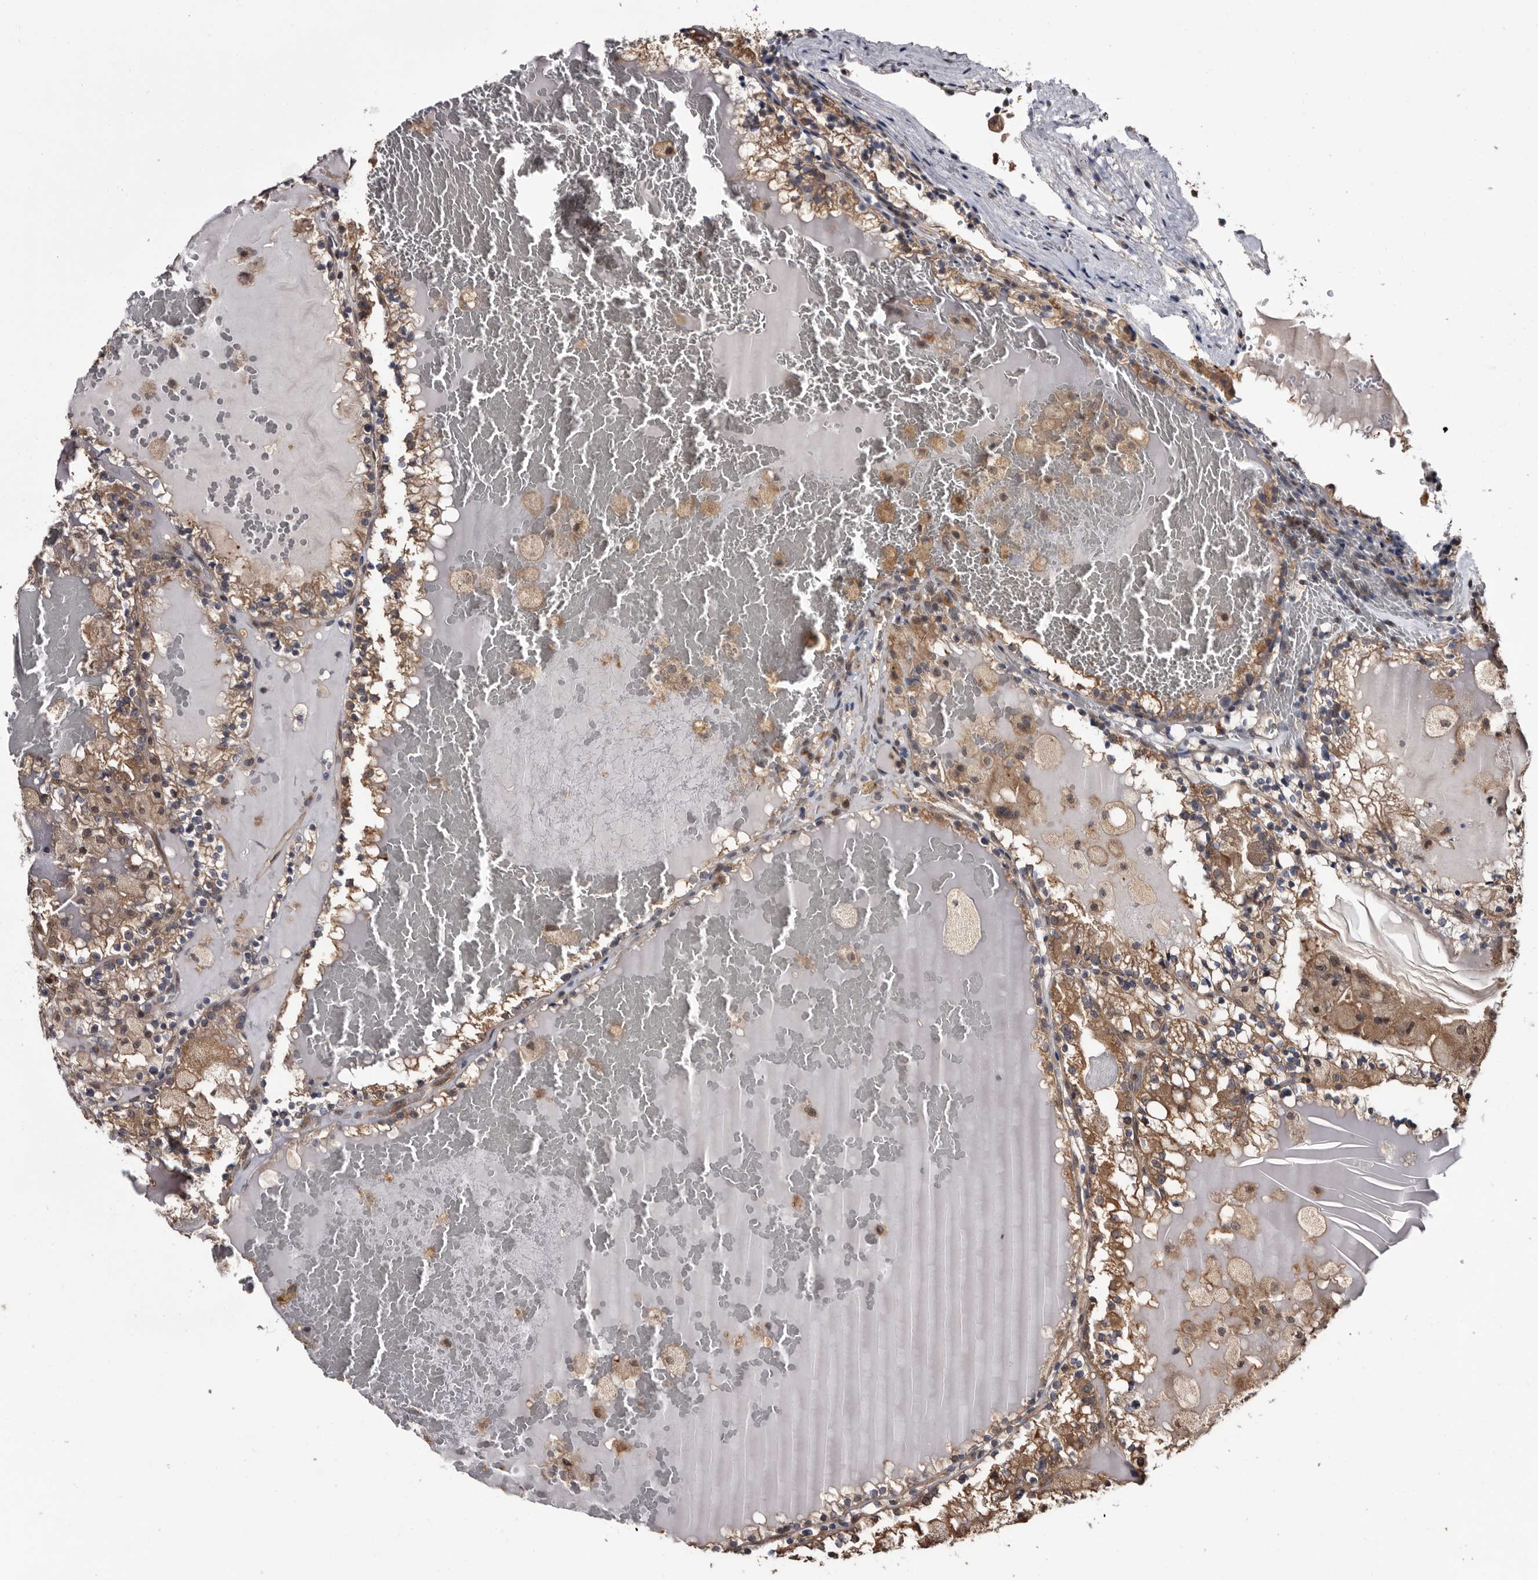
{"staining": {"intensity": "moderate", "quantity": ">75%", "location": "cytoplasmic/membranous"}, "tissue": "renal cancer", "cell_type": "Tumor cells", "image_type": "cancer", "snomed": [{"axis": "morphology", "description": "Adenocarcinoma, NOS"}, {"axis": "topography", "description": "Kidney"}], "caption": "DAB immunohistochemical staining of human adenocarcinoma (renal) displays moderate cytoplasmic/membranous protein staining in about >75% of tumor cells.", "gene": "TTI2", "patient": {"sex": "female", "age": 56}}